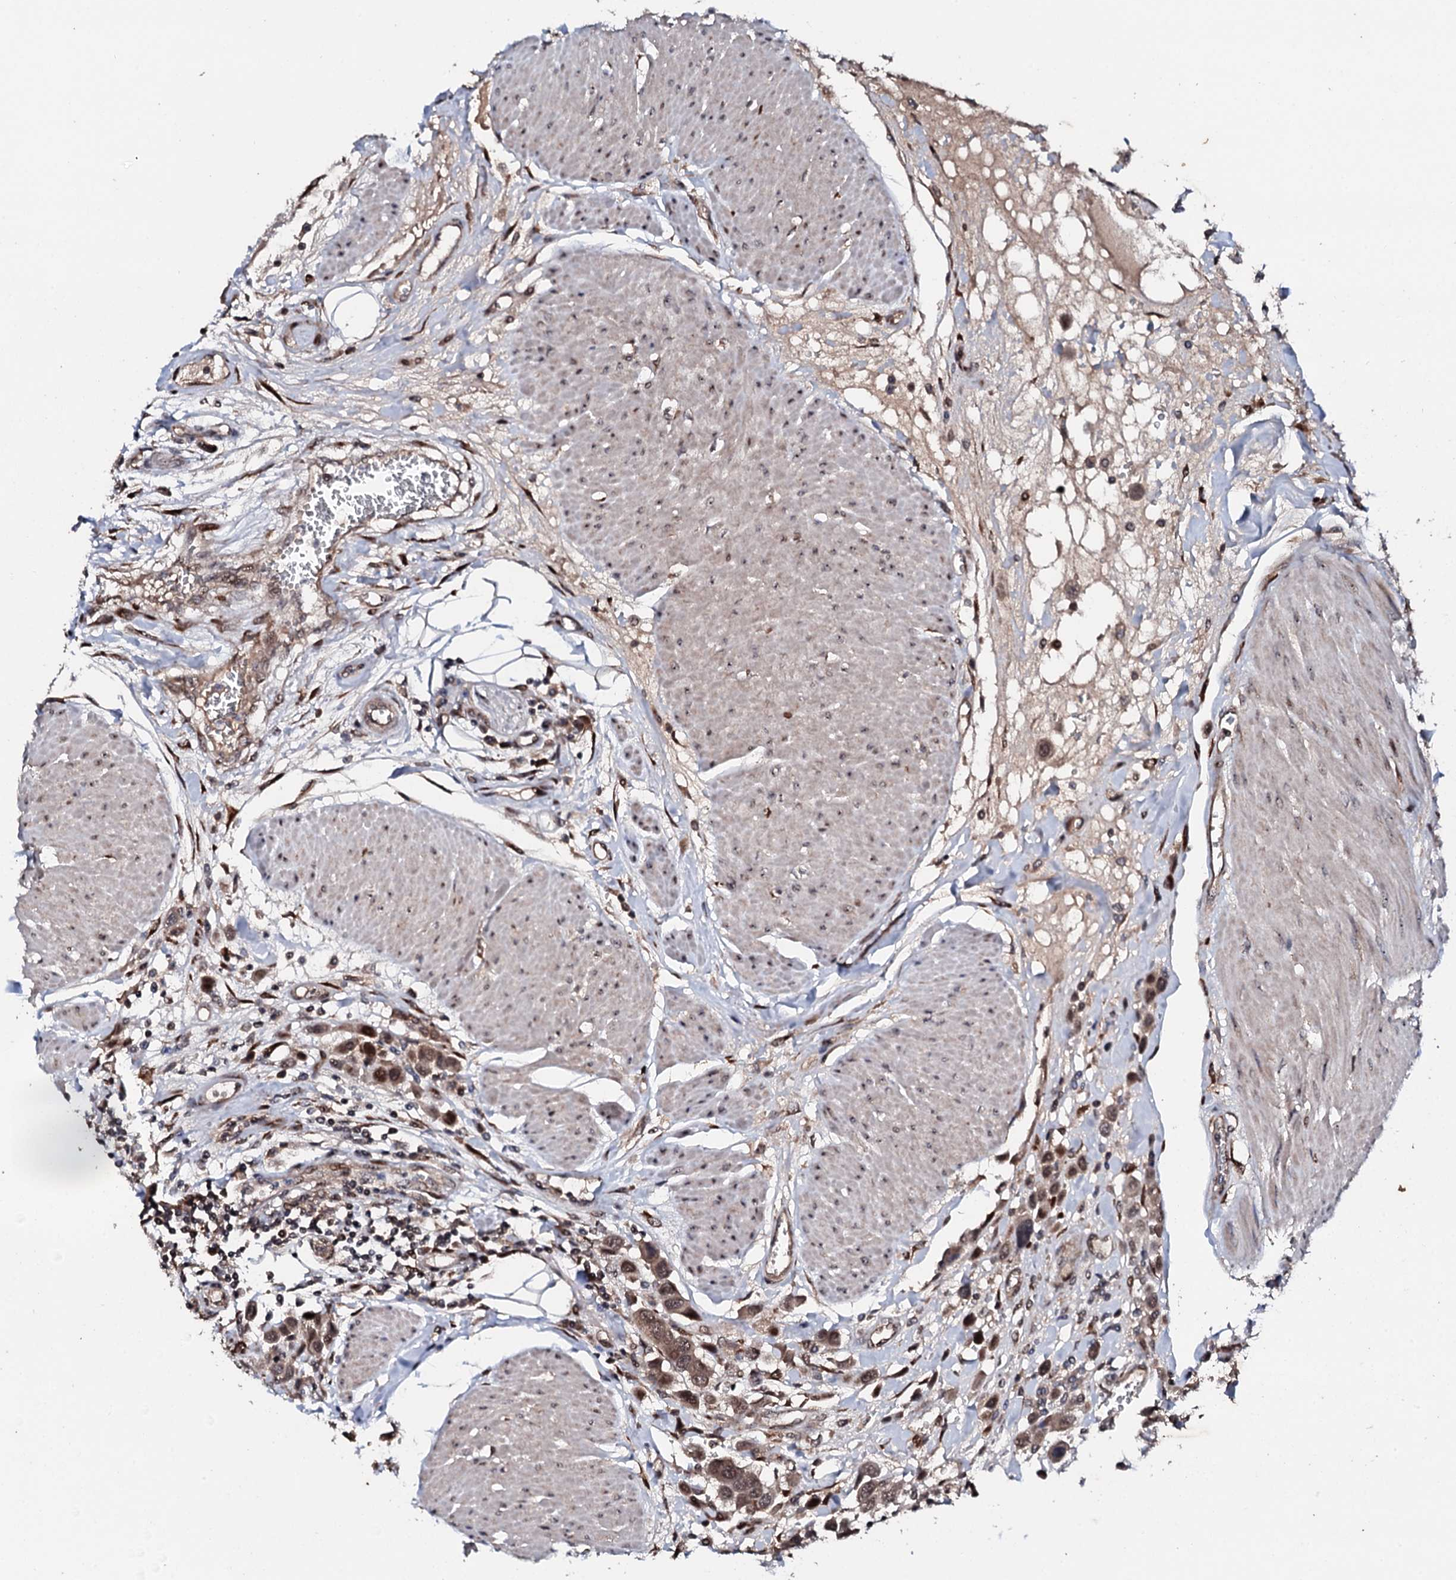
{"staining": {"intensity": "moderate", "quantity": ">75%", "location": "cytoplasmic/membranous,nuclear"}, "tissue": "urothelial cancer", "cell_type": "Tumor cells", "image_type": "cancer", "snomed": [{"axis": "morphology", "description": "Urothelial carcinoma, High grade"}, {"axis": "topography", "description": "Urinary bladder"}], "caption": "Urothelial cancer stained for a protein (brown) shows moderate cytoplasmic/membranous and nuclear positive expression in about >75% of tumor cells.", "gene": "FAM111A", "patient": {"sex": "male", "age": 50}}